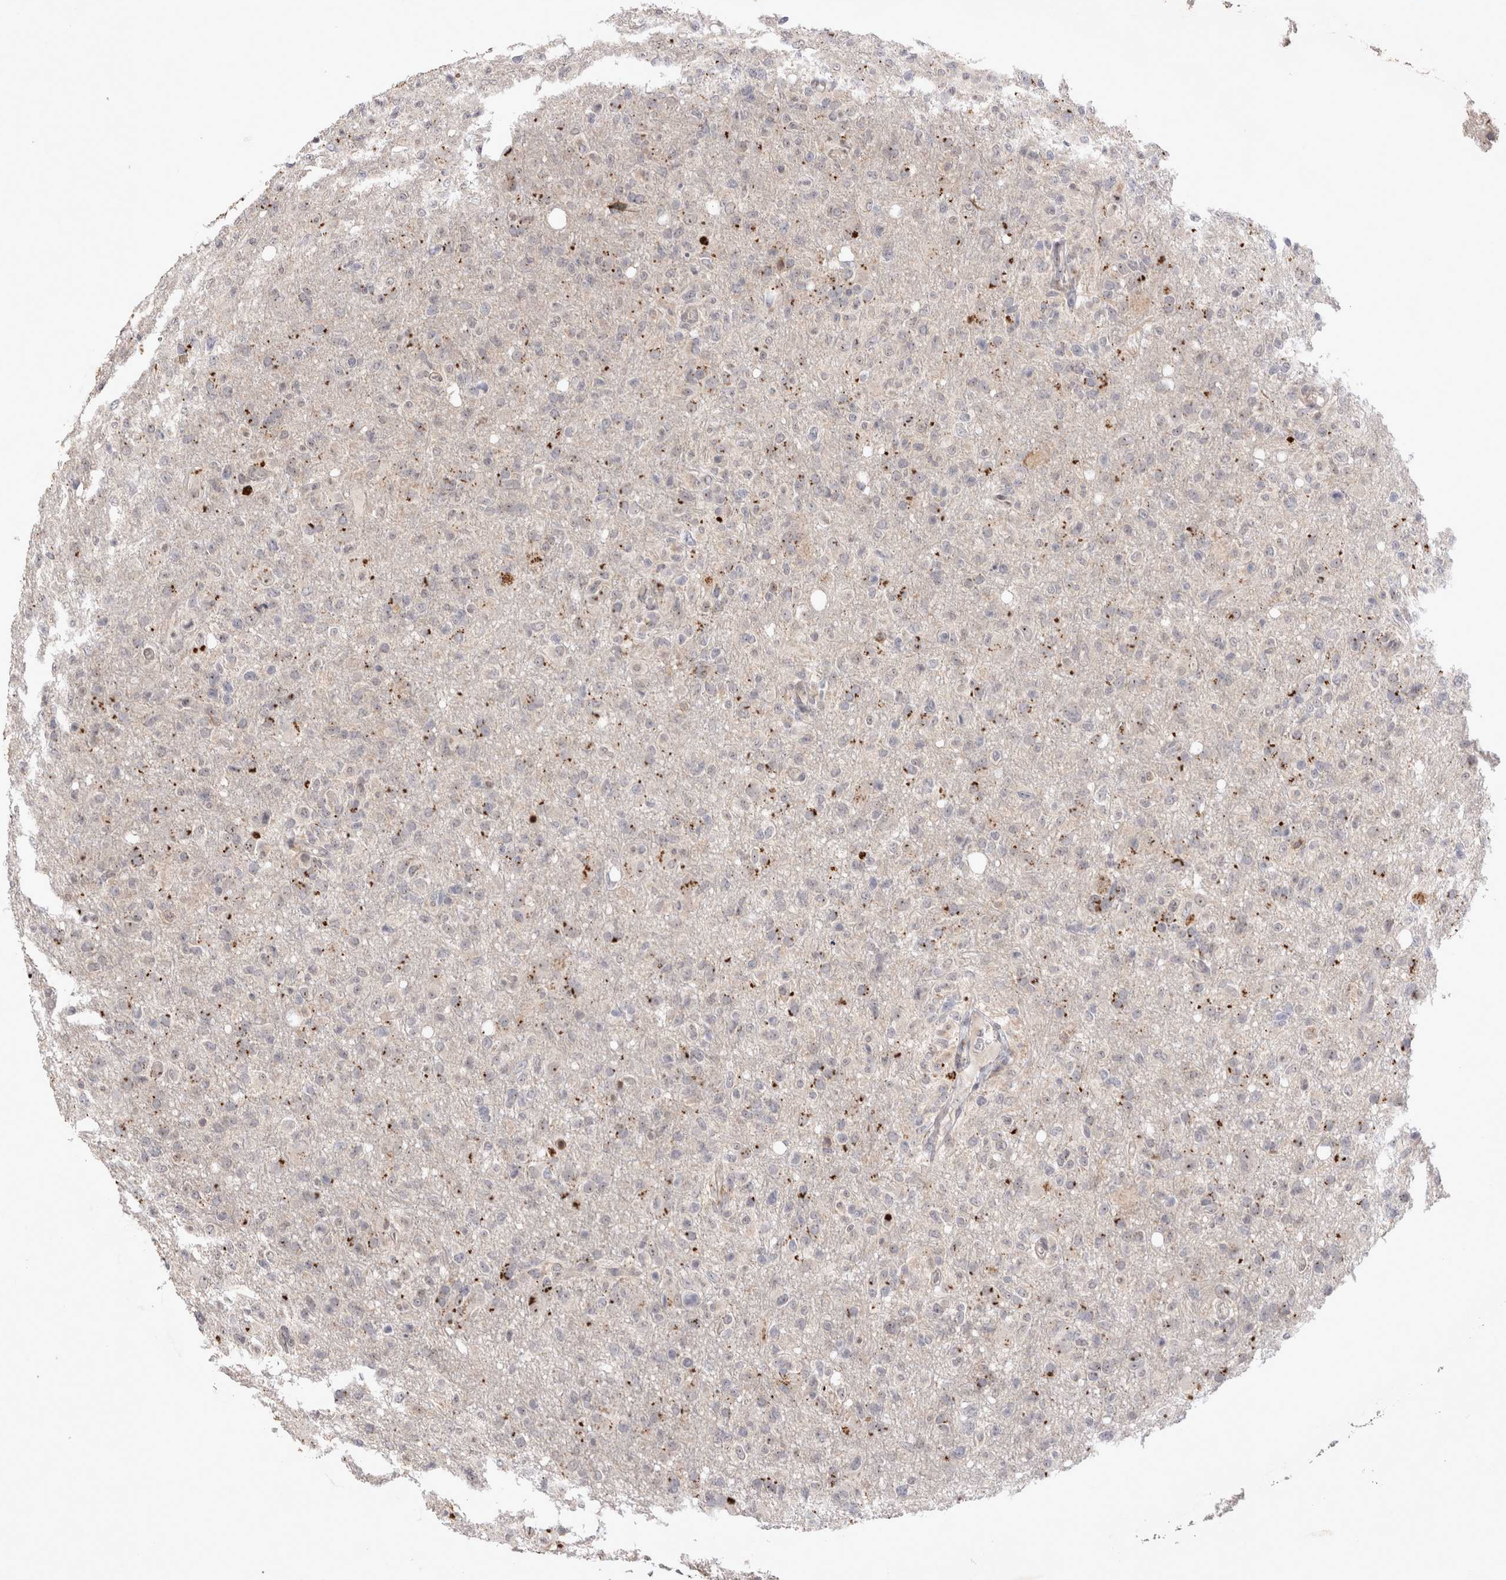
{"staining": {"intensity": "moderate", "quantity": "<25%", "location": "cytoplasmic/membranous"}, "tissue": "glioma", "cell_type": "Tumor cells", "image_type": "cancer", "snomed": [{"axis": "morphology", "description": "Glioma, malignant, High grade"}, {"axis": "topography", "description": "Brain"}], "caption": "Glioma stained with a protein marker demonstrates moderate staining in tumor cells.", "gene": "STK11", "patient": {"sex": "female", "age": 57}}